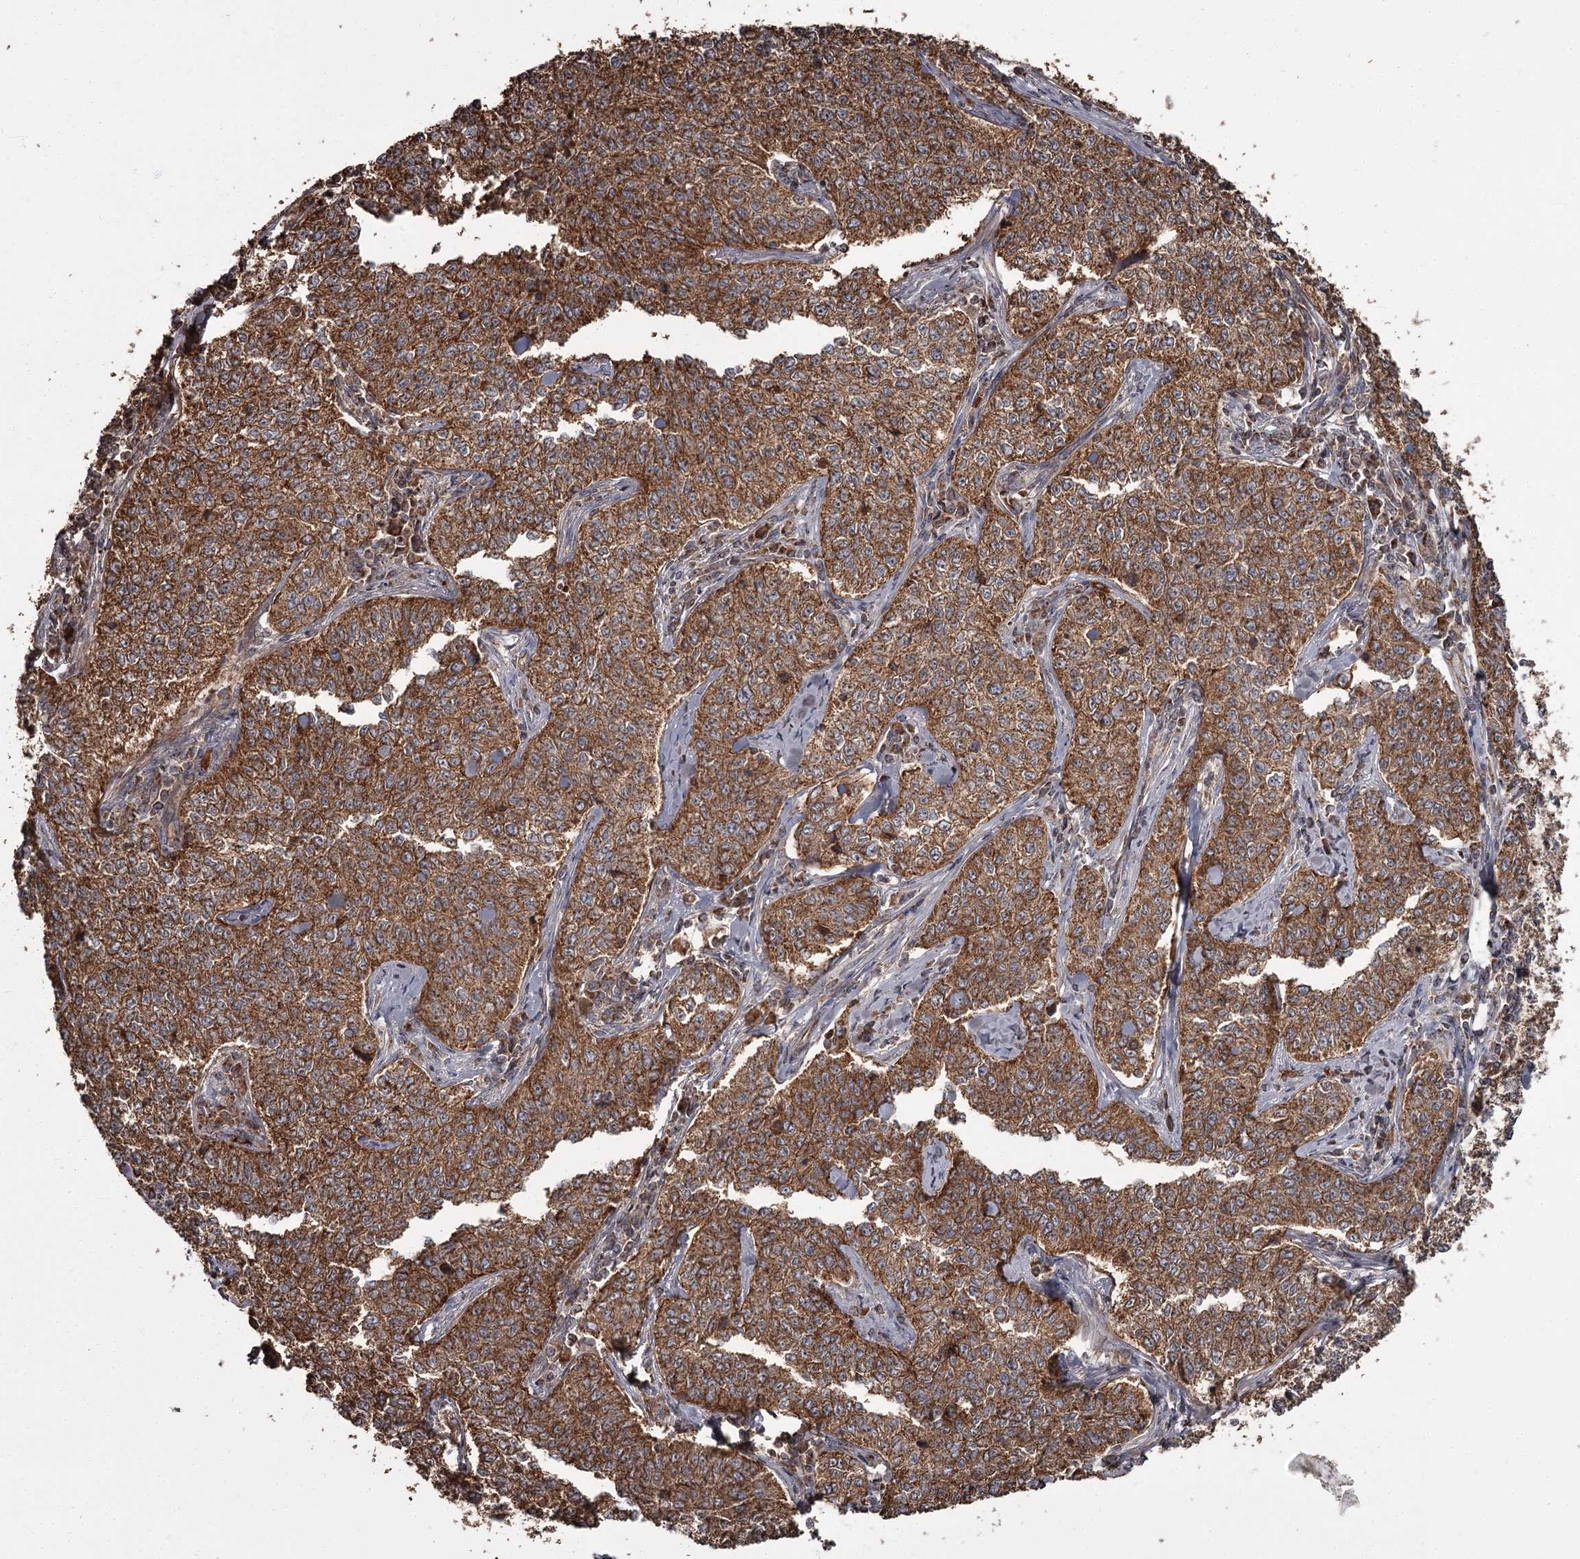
{"staining": {"intensity": "strong", "quantity": ">75%", "location": "cytoplasmic/membranous"}, "tissue": "cervical cancer", "cell_type": "Tumor cells", "image_type": "cancer", "snomed": [{"axis": "morphology", "description": "Squamous cell carcinoma, NOS"}, {"axis": "topography", "description": "Cervix"}], "caption": "Immunohistochemical staining of human cervical cancer exhibits high levels of strong cytoplasmic/membranous positivity in approximately >75% of tumor cells. The staining was performed using DAB (3,3'-diaminobenzidine), with brown indicating positive protein expression. Nuclei are stained blue with hematoxylin.", "gene": "THAP9", "patient": {"sex": "female", "age": 35}}